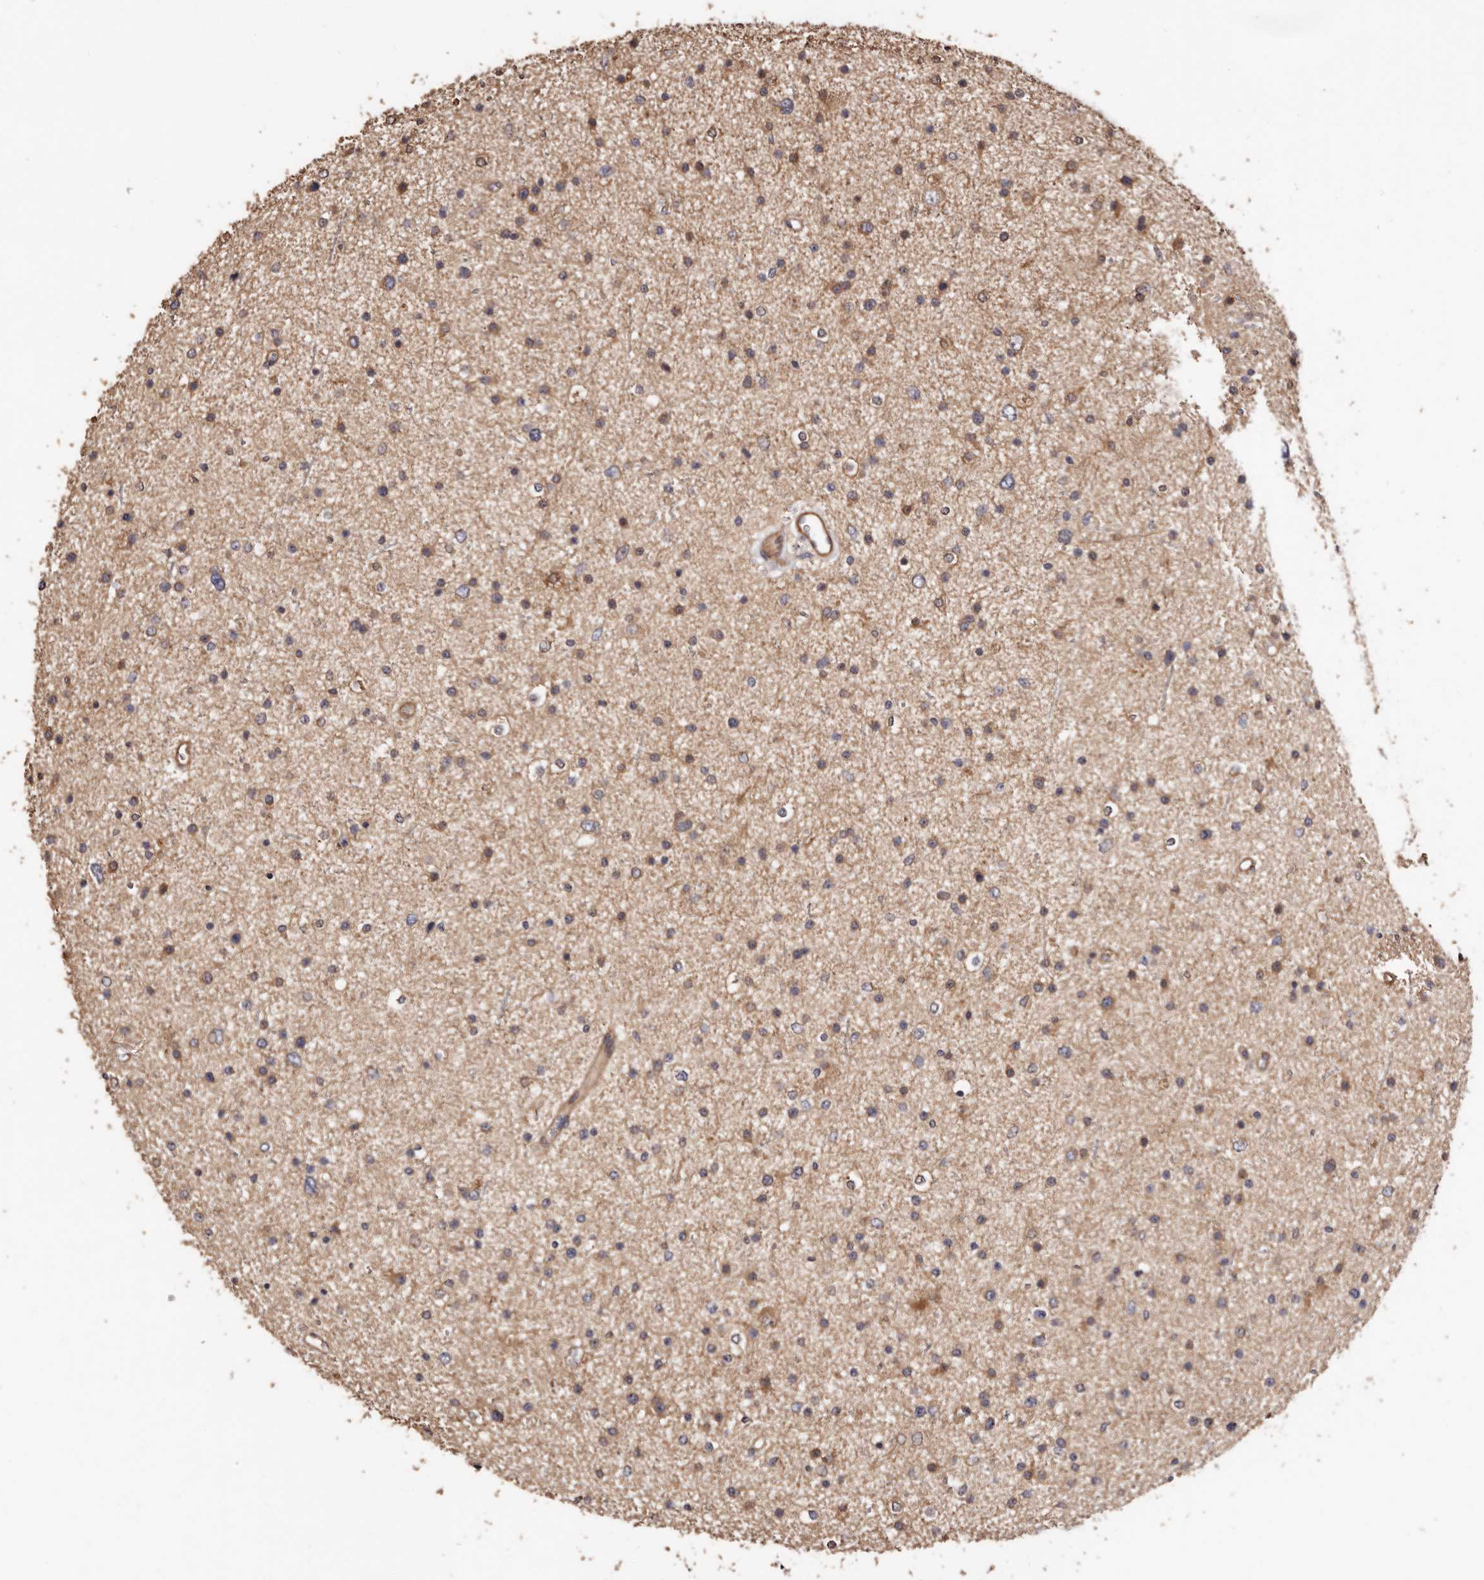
{"staining": {"intensity": "moderate", "quantity": ">75%", "location": "cytoplasmic/membranous"}, "tissue": "glioma", "cell_type": "Tumor cells", "image_type": "cancer", "snomed": [{"axis": "morphology", "description": "Glioma, malignant, Low grade"}, {"axis": "topography", "description": "Brain"}], "caption": "High-power microscopy captured an immunohistochemistry image of malignant glioma (low-grade), revealing moderate cytoplasmic/membranous staining in about >75% of tumor cells.", "gene": "COQ8B", "patient": {"sex": "female", "age": 37}}